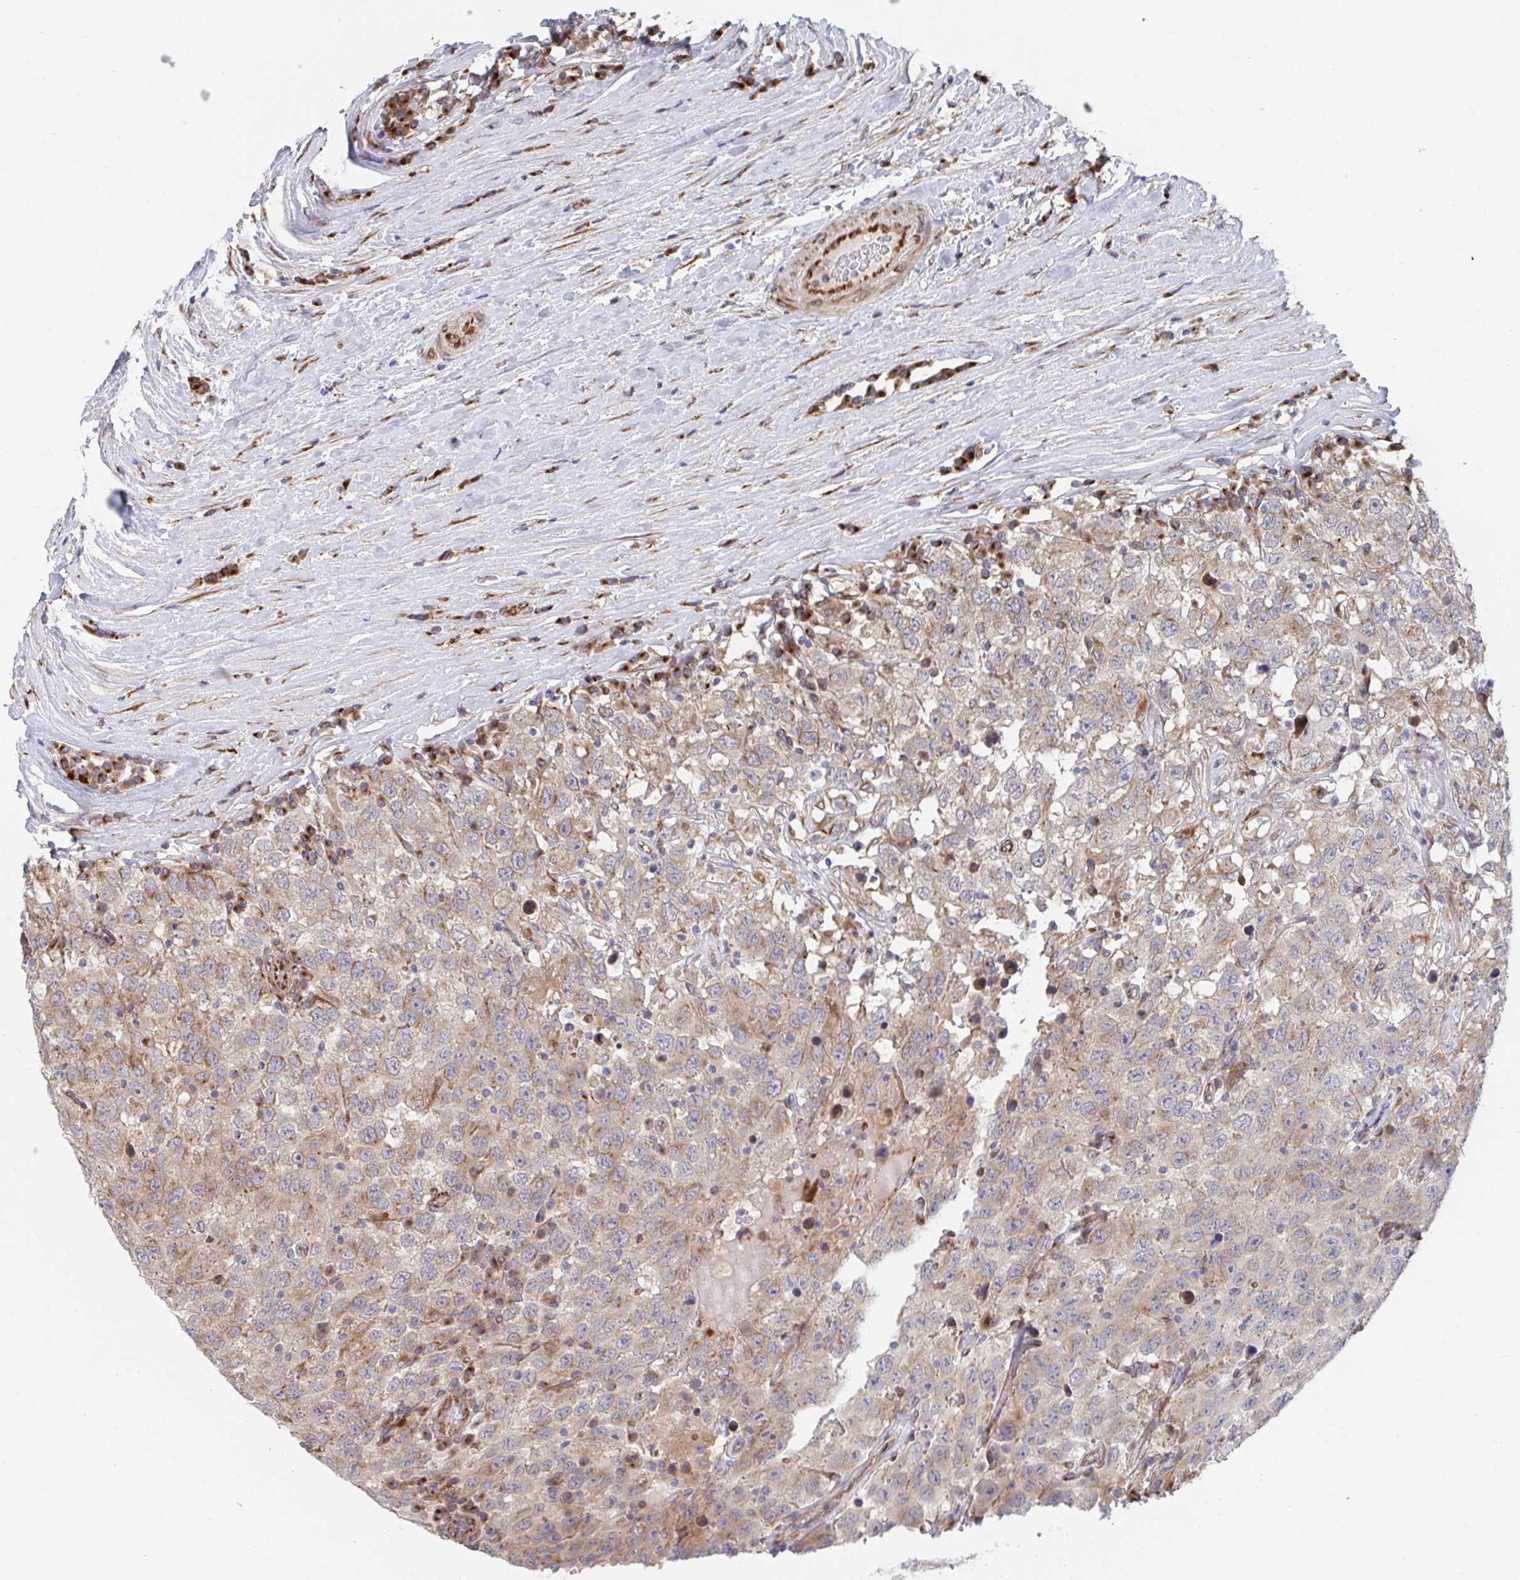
{"staining": {"intensity": "weak", "quantity": "25%-75%", "location": "cytoplasmic/membranous"}, "tissue": "testis cancer", "cell_type": "Tumor cells", "image_type": "cancer", "snomed": [{"axis": "morphology", "description": "Seminoma, NOS"}, {"axis": "topography", "description": "Testis"}], "caption": "This image displays IHC staining of testis seminoma, with low weak cytoplasmic/membranous expression in approximately 25%-75% of tumor cells.", "gene": "FJX1", "patient": {"sex": "male", "age": 41}}